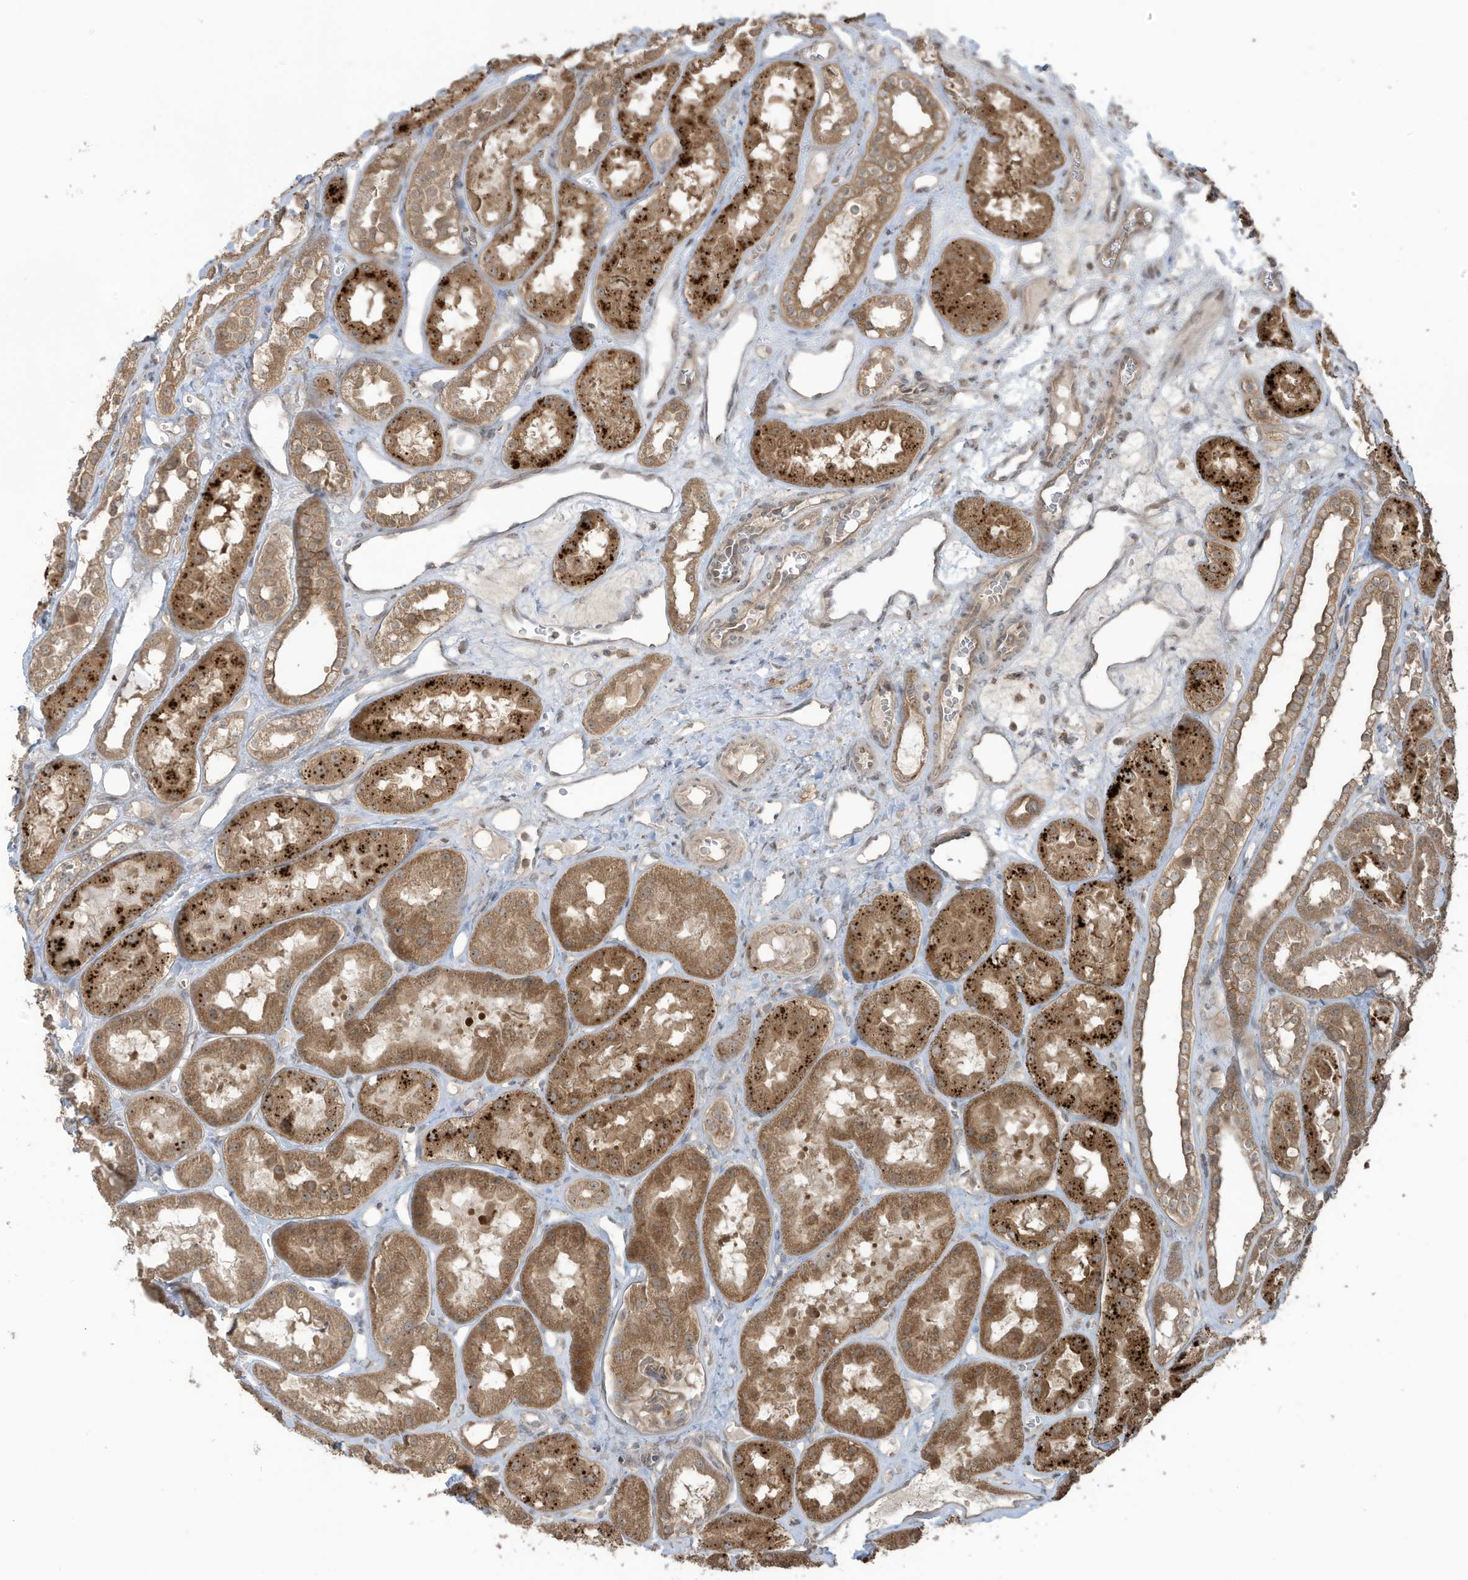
{"staining": {"intensity": "moderate", "quantity": "25%-75%", "location": "cytoplasmic/membranous"}, "tissue": "kidney", "cell_type": "Cells in glomeruli", "image_type": "normal", "snomed": [{"axis": "morphology", "description": "Normal tissue, NOS"}, {"axis": "topography", "description": "Kidney"}], "caption": "IHC of benign human kidney exhibits medium levels of moderate cytoplasmic/membranous expression in about 25%-75% of cells in glomeruli. (DAB IHC, brown staining for protein, blue staining for nuclei).", "gene": "CARF", "patient": {"sex": "male", "age": 16}}